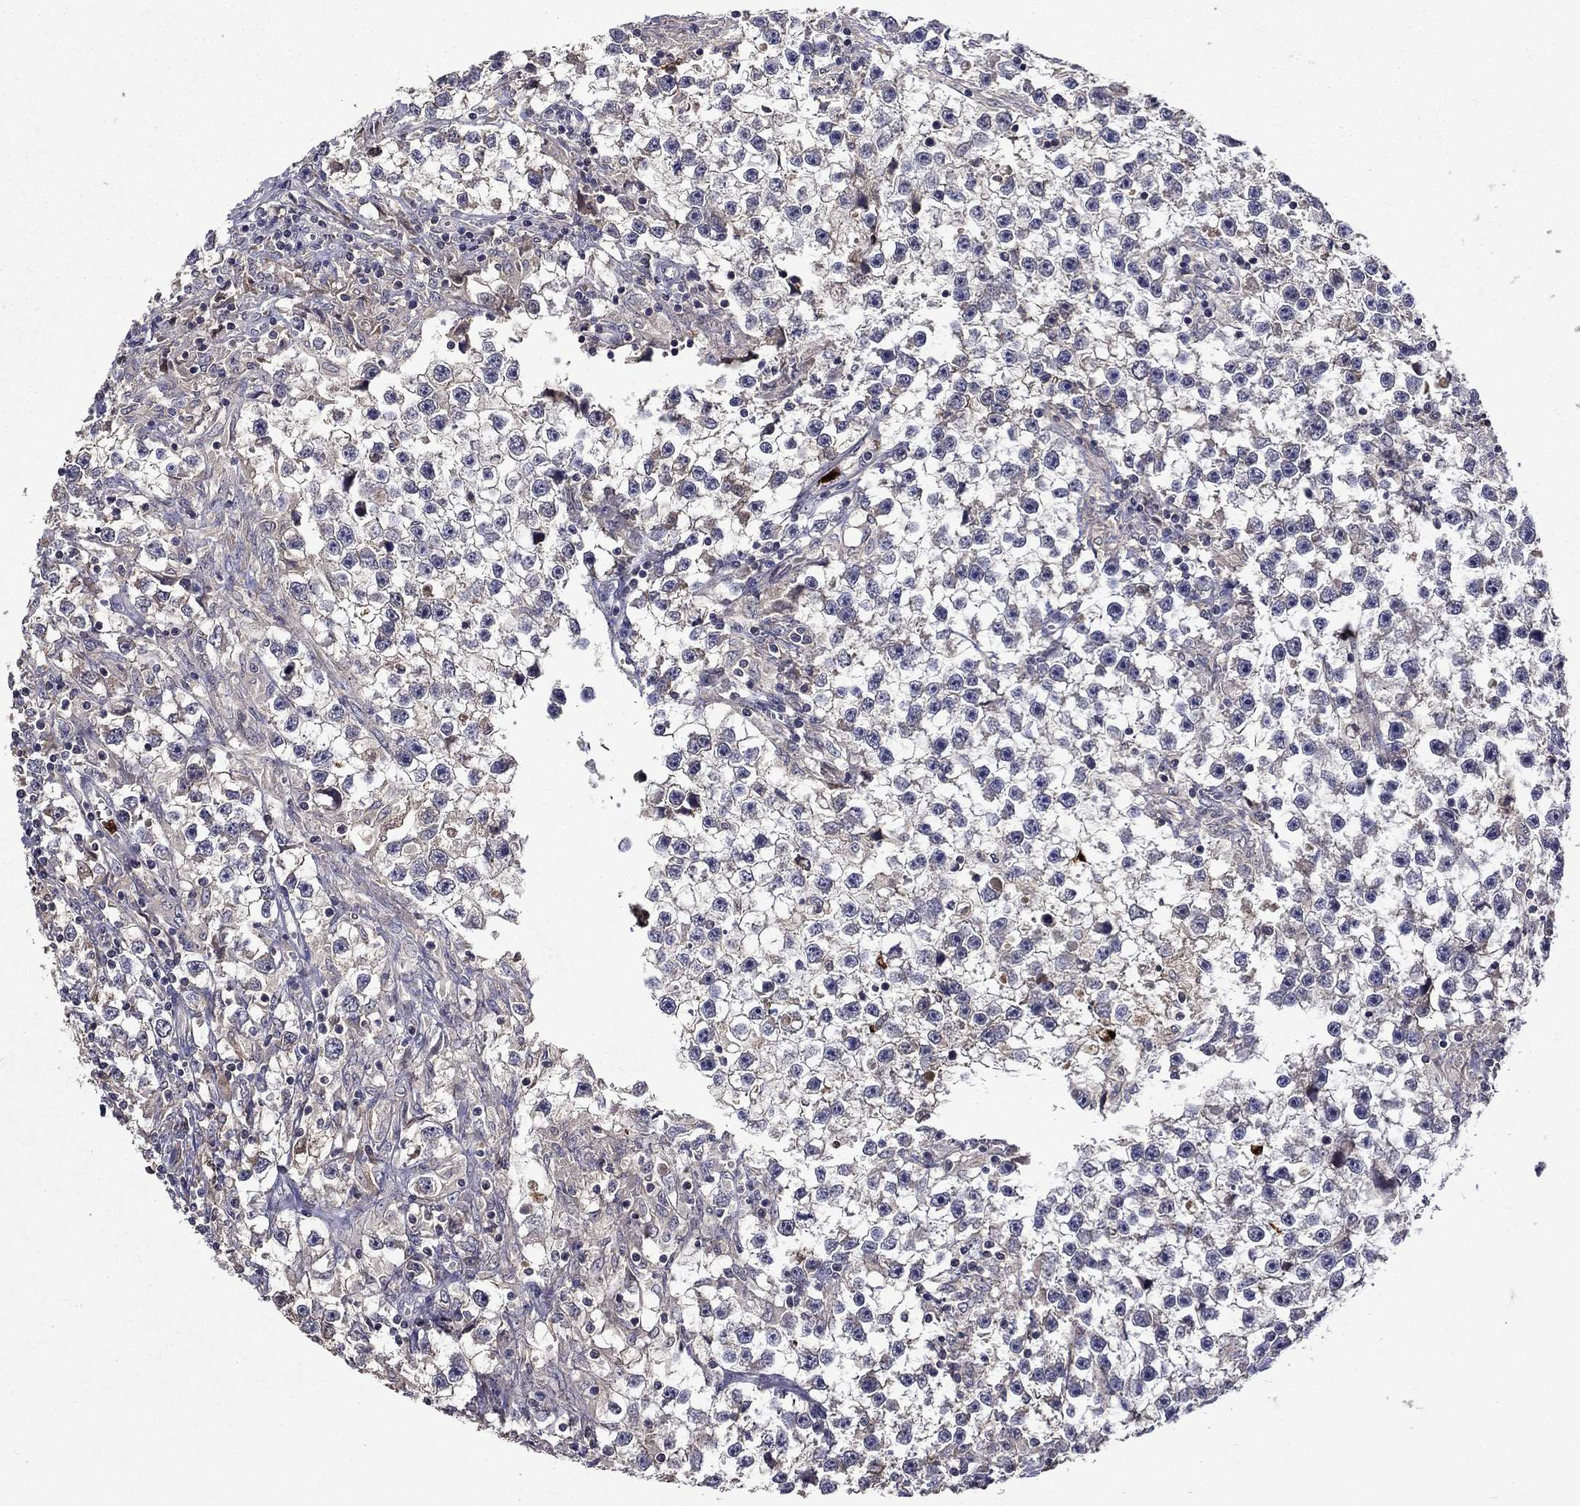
{"staining": {"intensity": "negative", "quantity": "none", "location": "none"}, "tissue": "testis cancer", "cell_type": "Tumor cells", "image_type": "cancer", "snomed": [{"axis": "morphology", "description": "Seminoma, NOS"}, {"axis": "topography", "description": "Testis"}], "caption": "Histopathology image shows no significant protein positivity in tumor cells of testis cancer (seminoma).", "gene": "SATB1", "patient": {"sex": "male", "age": 59}}